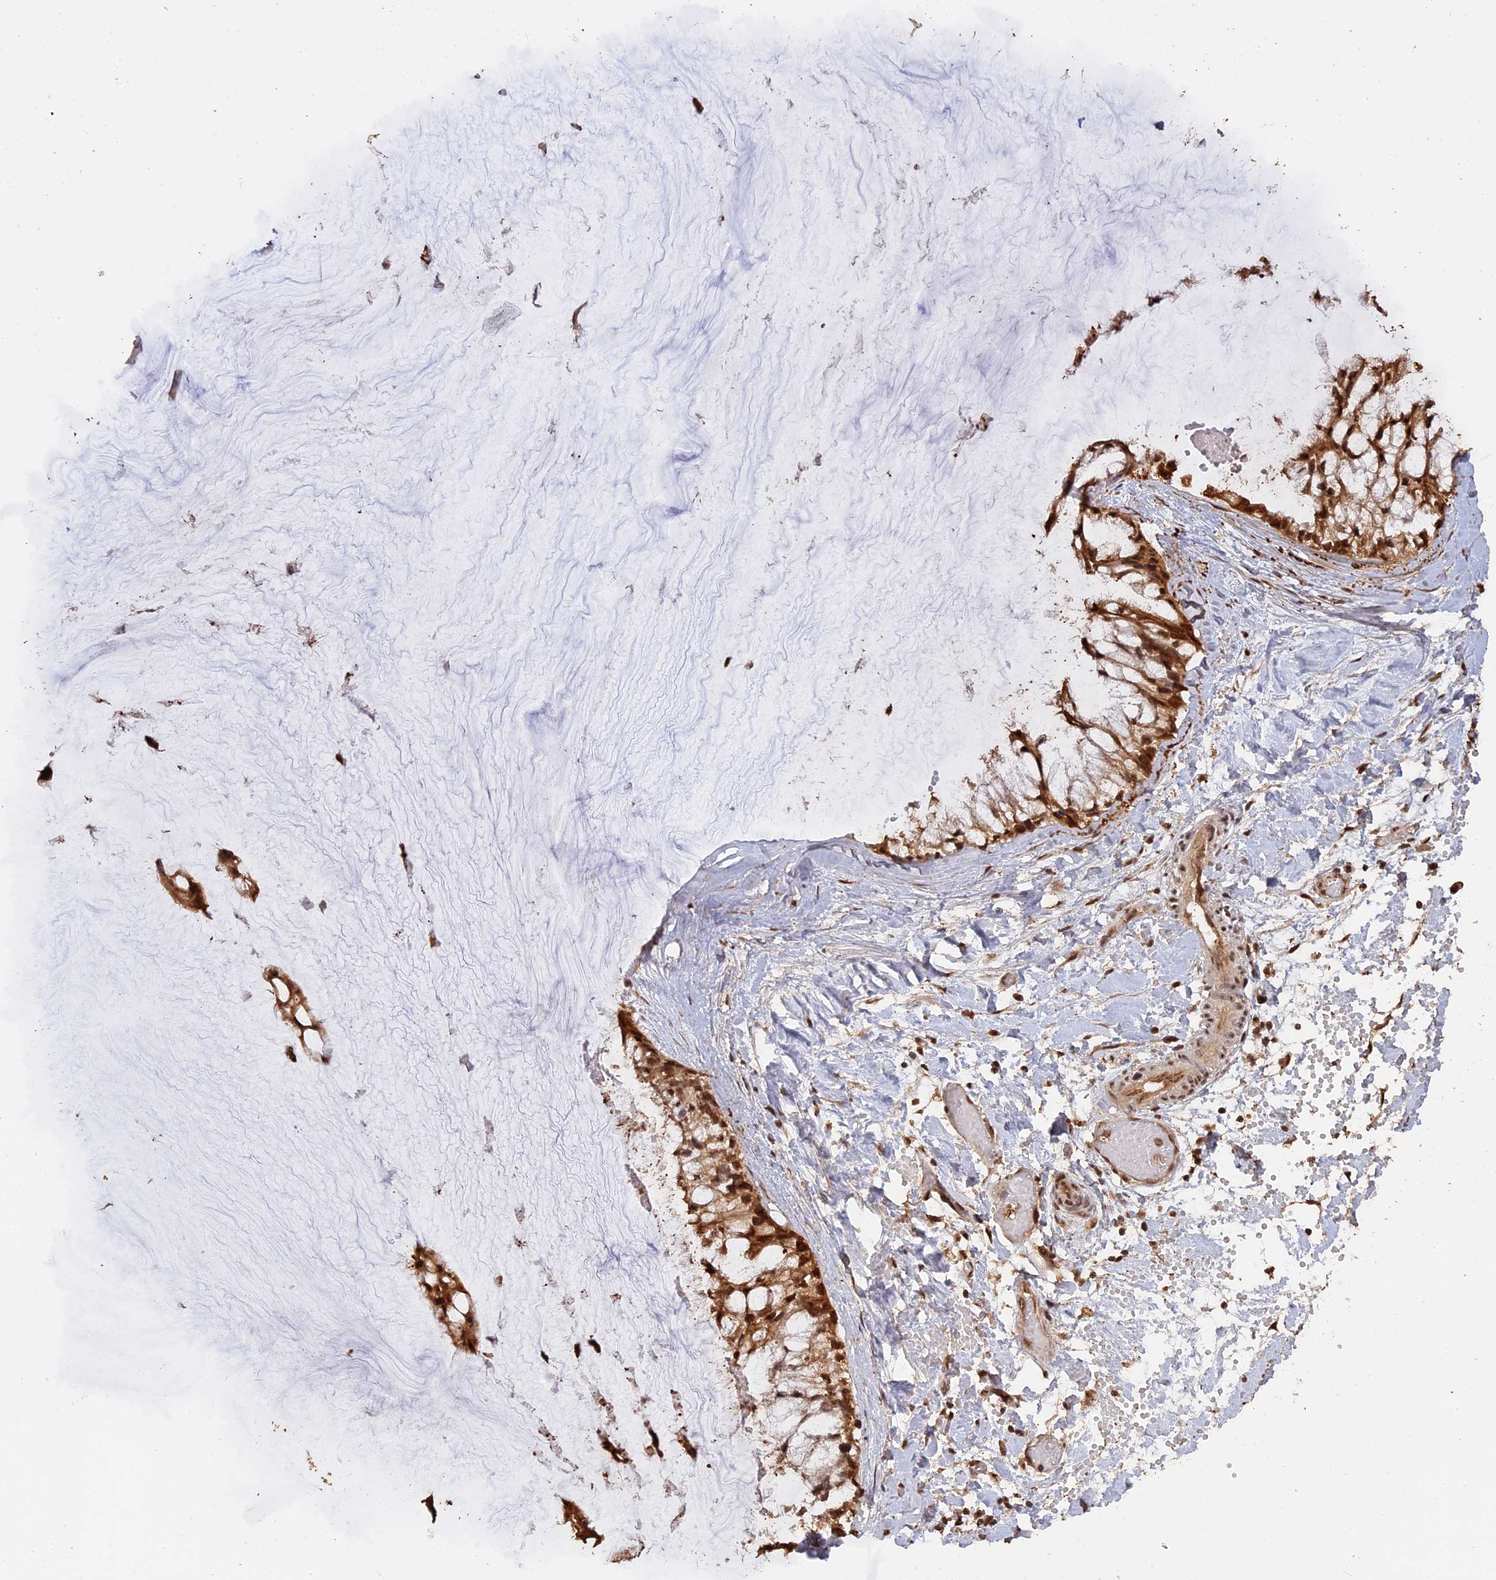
{"staining": {"intensity": "moderate", "quantity": ">75%", "location": "cytoplasmic/membranous,nuclear"}, "tissue": "ovarian cancer", "cell_type": "Tumor cells", "image_type": "cancer", "snomed": [{"axis": "morphology", "description": "Cystadenocarcinoma, mucinous, NOS"}, {"axis": "topography", "description": "Ovary"}], "caption": "Immunohistochemistry (IHC) micrograph of human ovarian mucinous cystadenocarcinoma stained for a protein (brown), which displays medium levels of moderate cytoplasmic/membranous and nuclear staining in approximately >75% of tumor cells.", "gene": "PSMC6", "patient": {"sex": "female", "age": 39}}